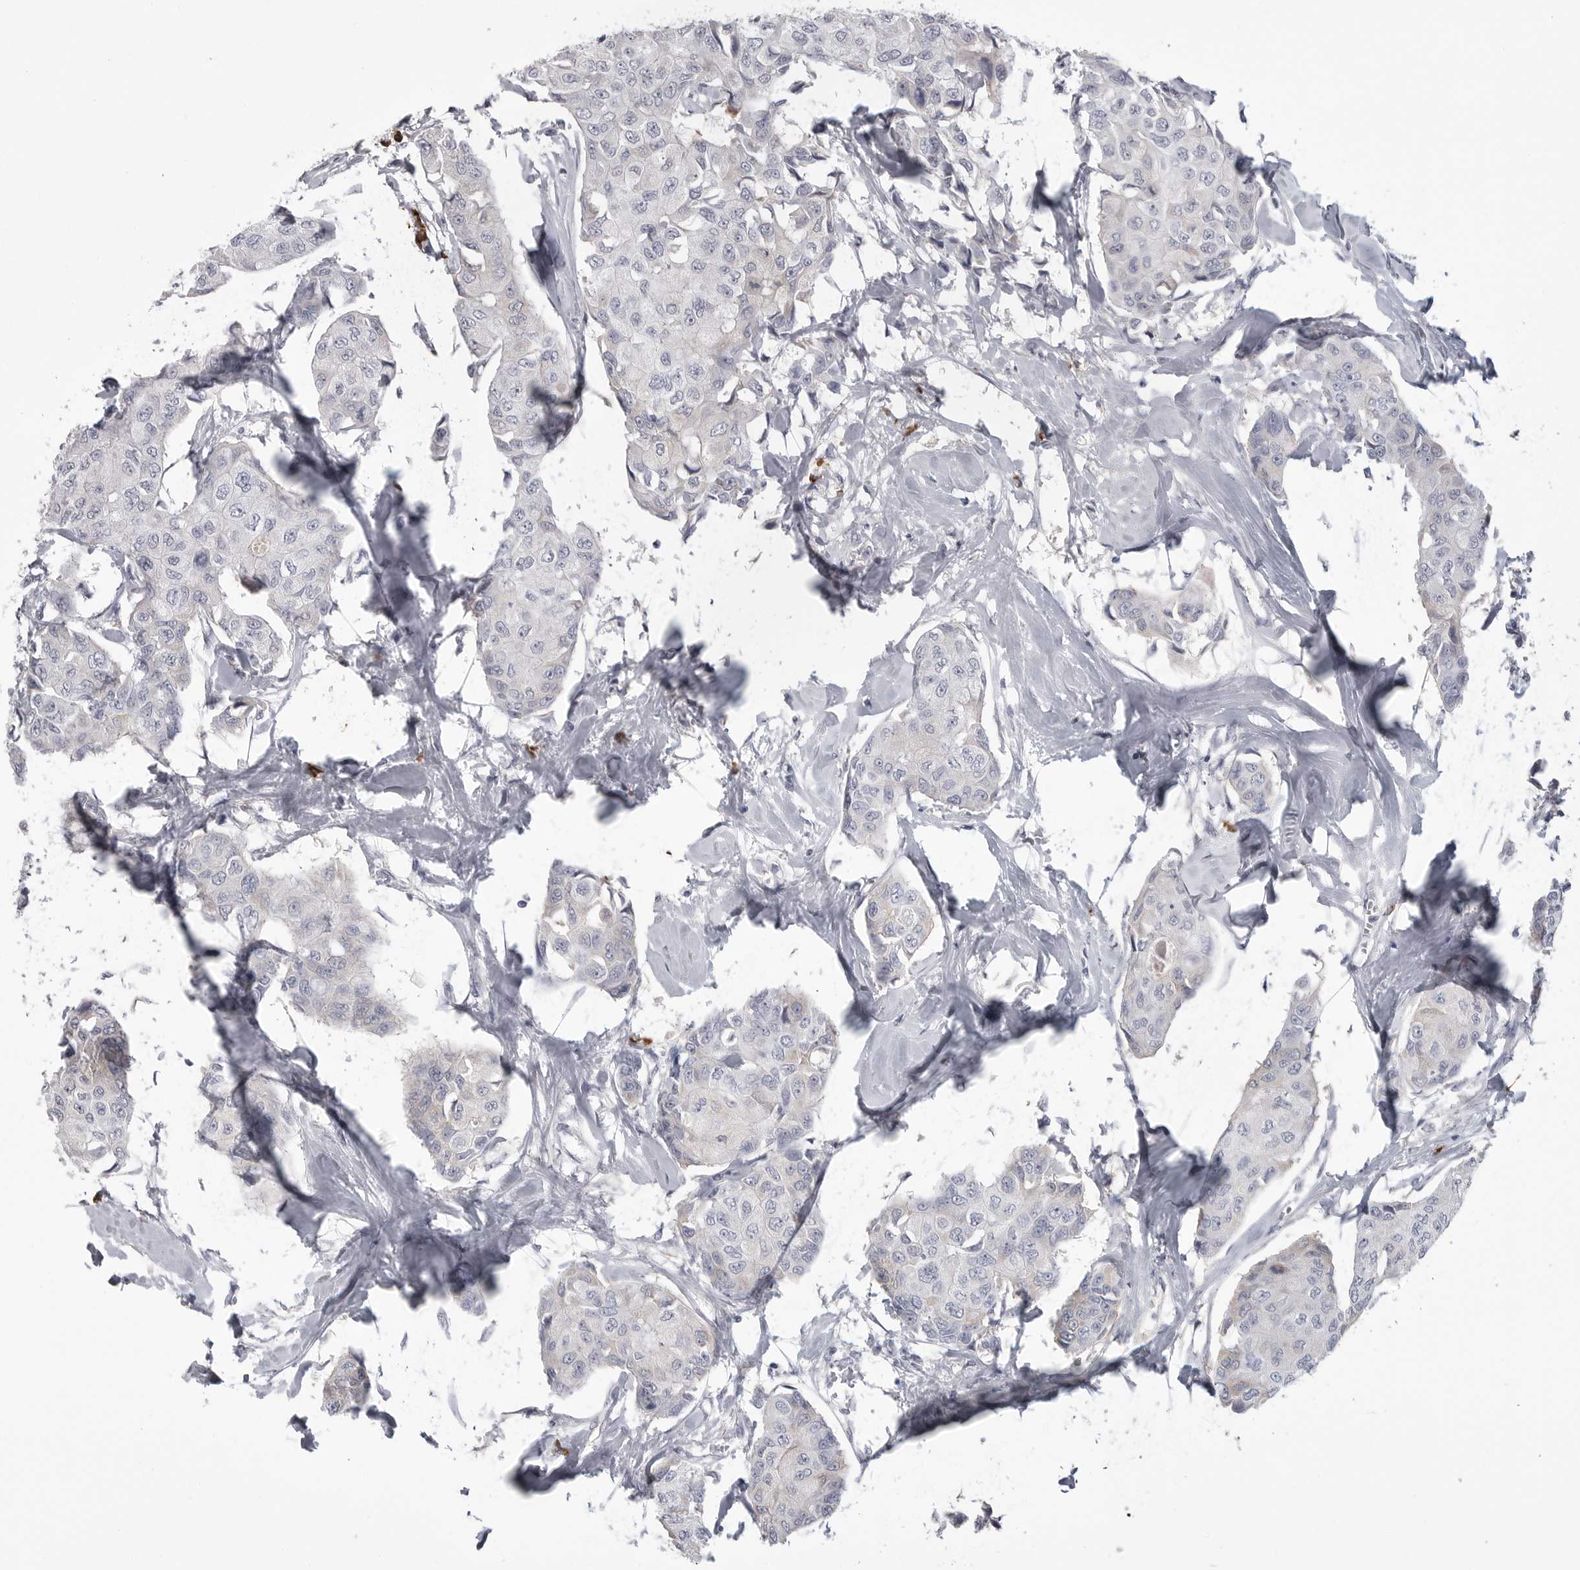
{"staining": {"intensity": "negative", "quantity": "none", "location": "none"}, "tissue": "breast cancer", "cell_type": "Tumor cells", "image_type": "cancer", "snomed": [{"axis": "morphology", "description": "Duct carcinoma"}, {"axis": "topography", "description": "Breast"}], "caption": "A micrograph of breast cancer stained for a protein demonstrates no brown staining in tumor cells.", "gene": "FKBP2", "patient": {"sex": "female", "age": 80}}